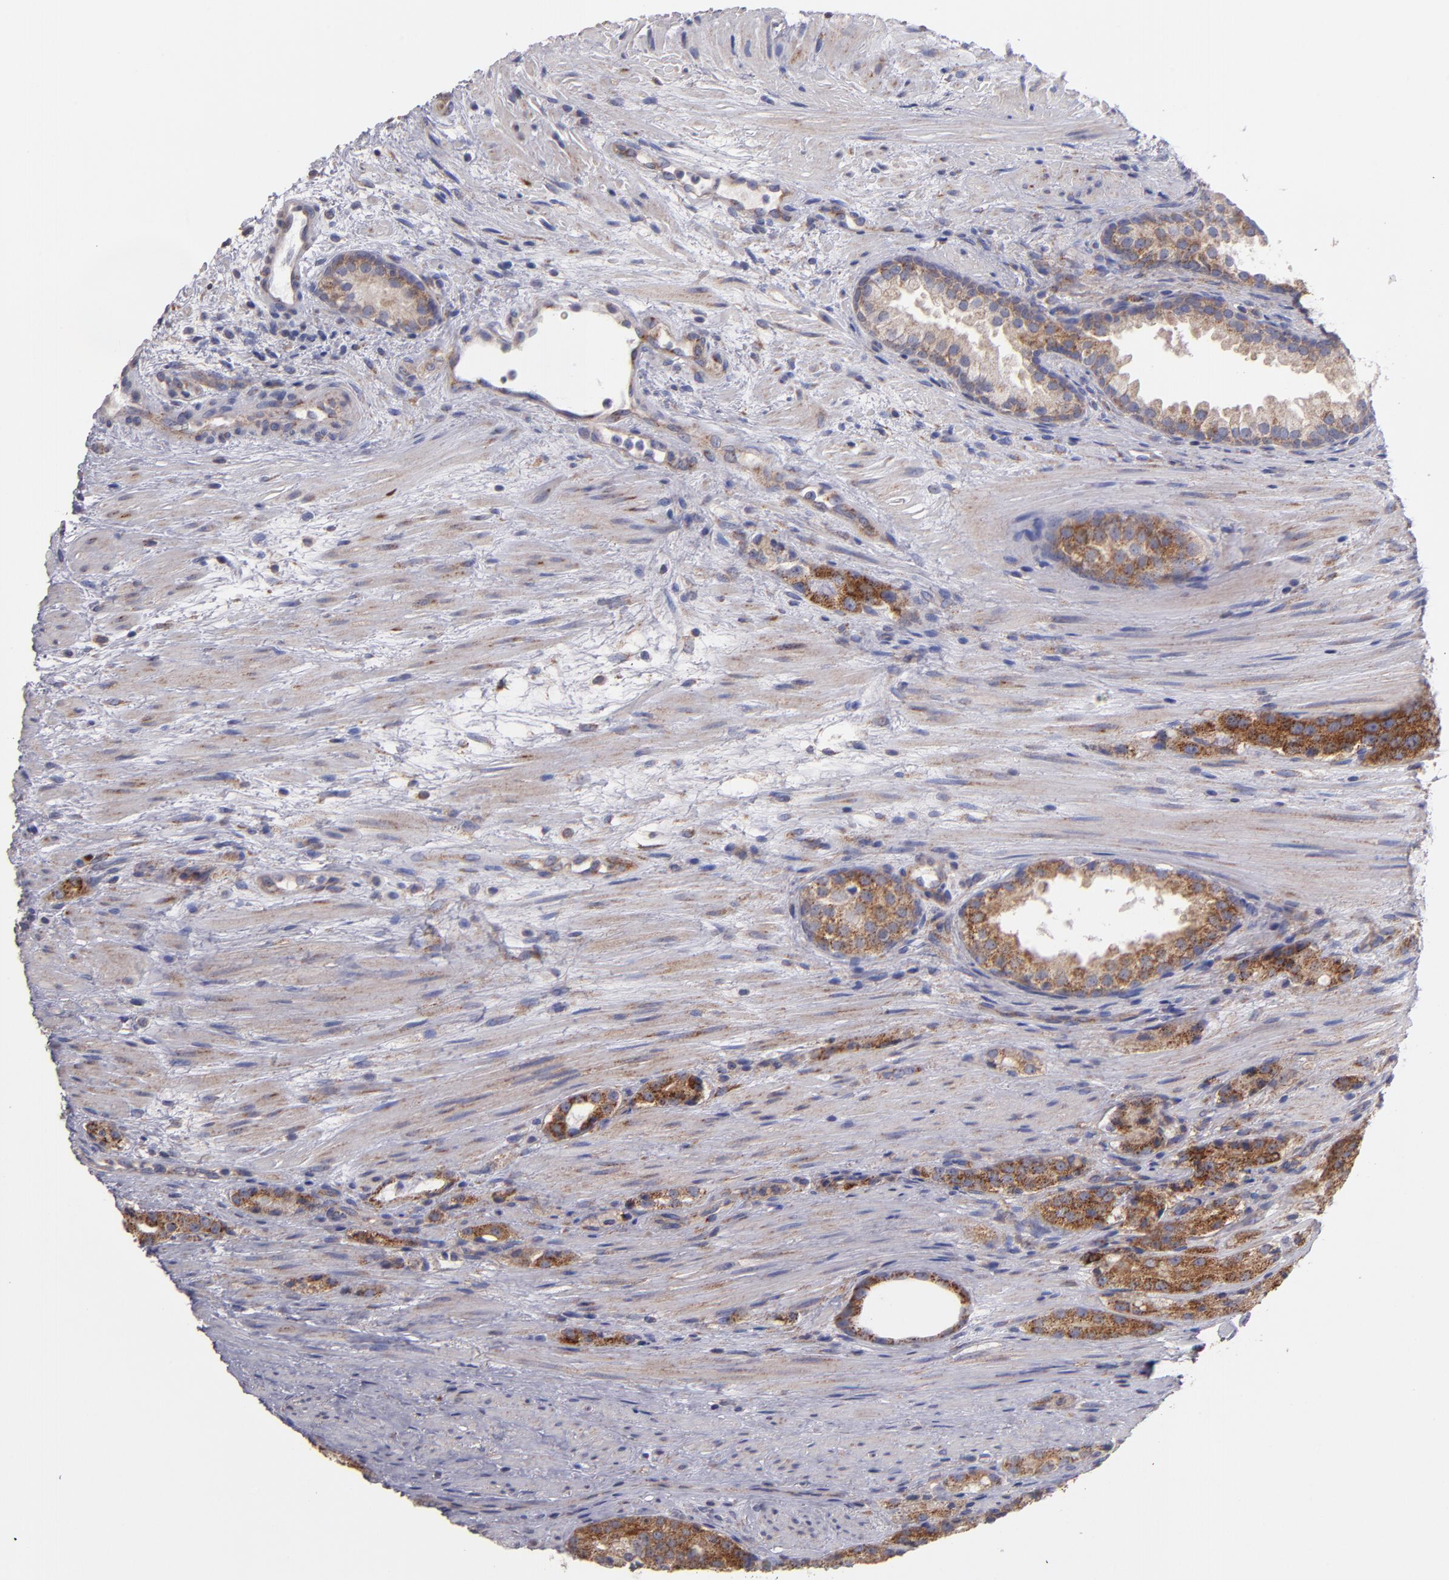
{"staining": {"intensity": "strong", "quantity": ">75%", "location": "cytoplasmic/membranous"}, "tissue": "prostate cancer", "cell_type": "Tumor cells", "image_type": "cancer", "snomed": [{"axis": "morphology", "description": "Adenocarcinoma, High grade"}, {"axis": "topography", "description": "Prostate"}], "caption": "Strong cytoplasmic/membranous protein staining is identified in about >75% of tumor cells in prostate cancer.", "gene": "CLTA", "patient": {"sex": "male", "age": 72}}